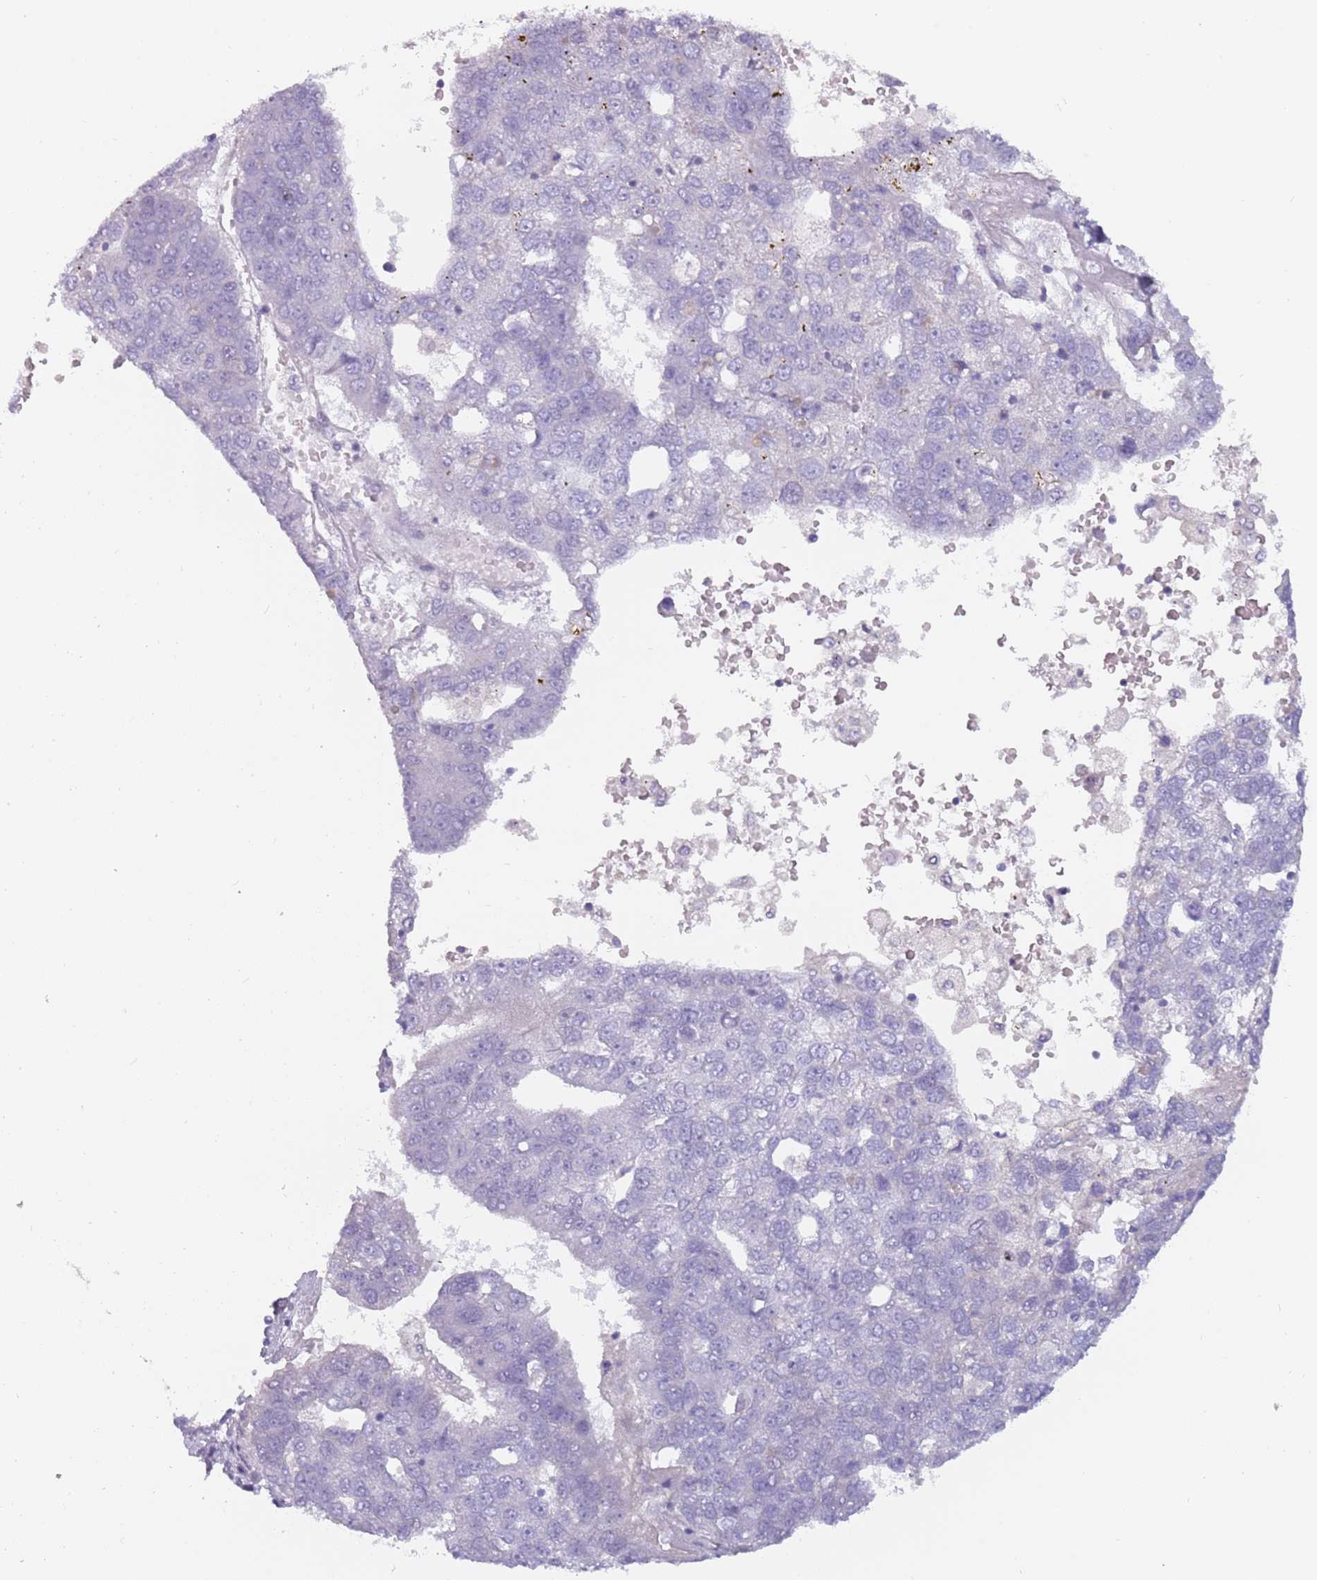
{"staining": {"intensity": "negative", "quantity": "none", "location": "none"}, "tissue": "pancreatic cancer", "cell_type": "Tumor cells", "image_type": "cancer", "snomed": [{"axis": "morphology", "description": "Adenocarcinoma, NOS"}, {"axis": "topography", "description": "Pancreas"}], "caption": "Pancreatic cancer stained for a protein using immunohistochemistry (IHC) demonstrates no positivity tumor cells.", "gene": "DDX4", "patient": {"sex": "female", "age": 61}}